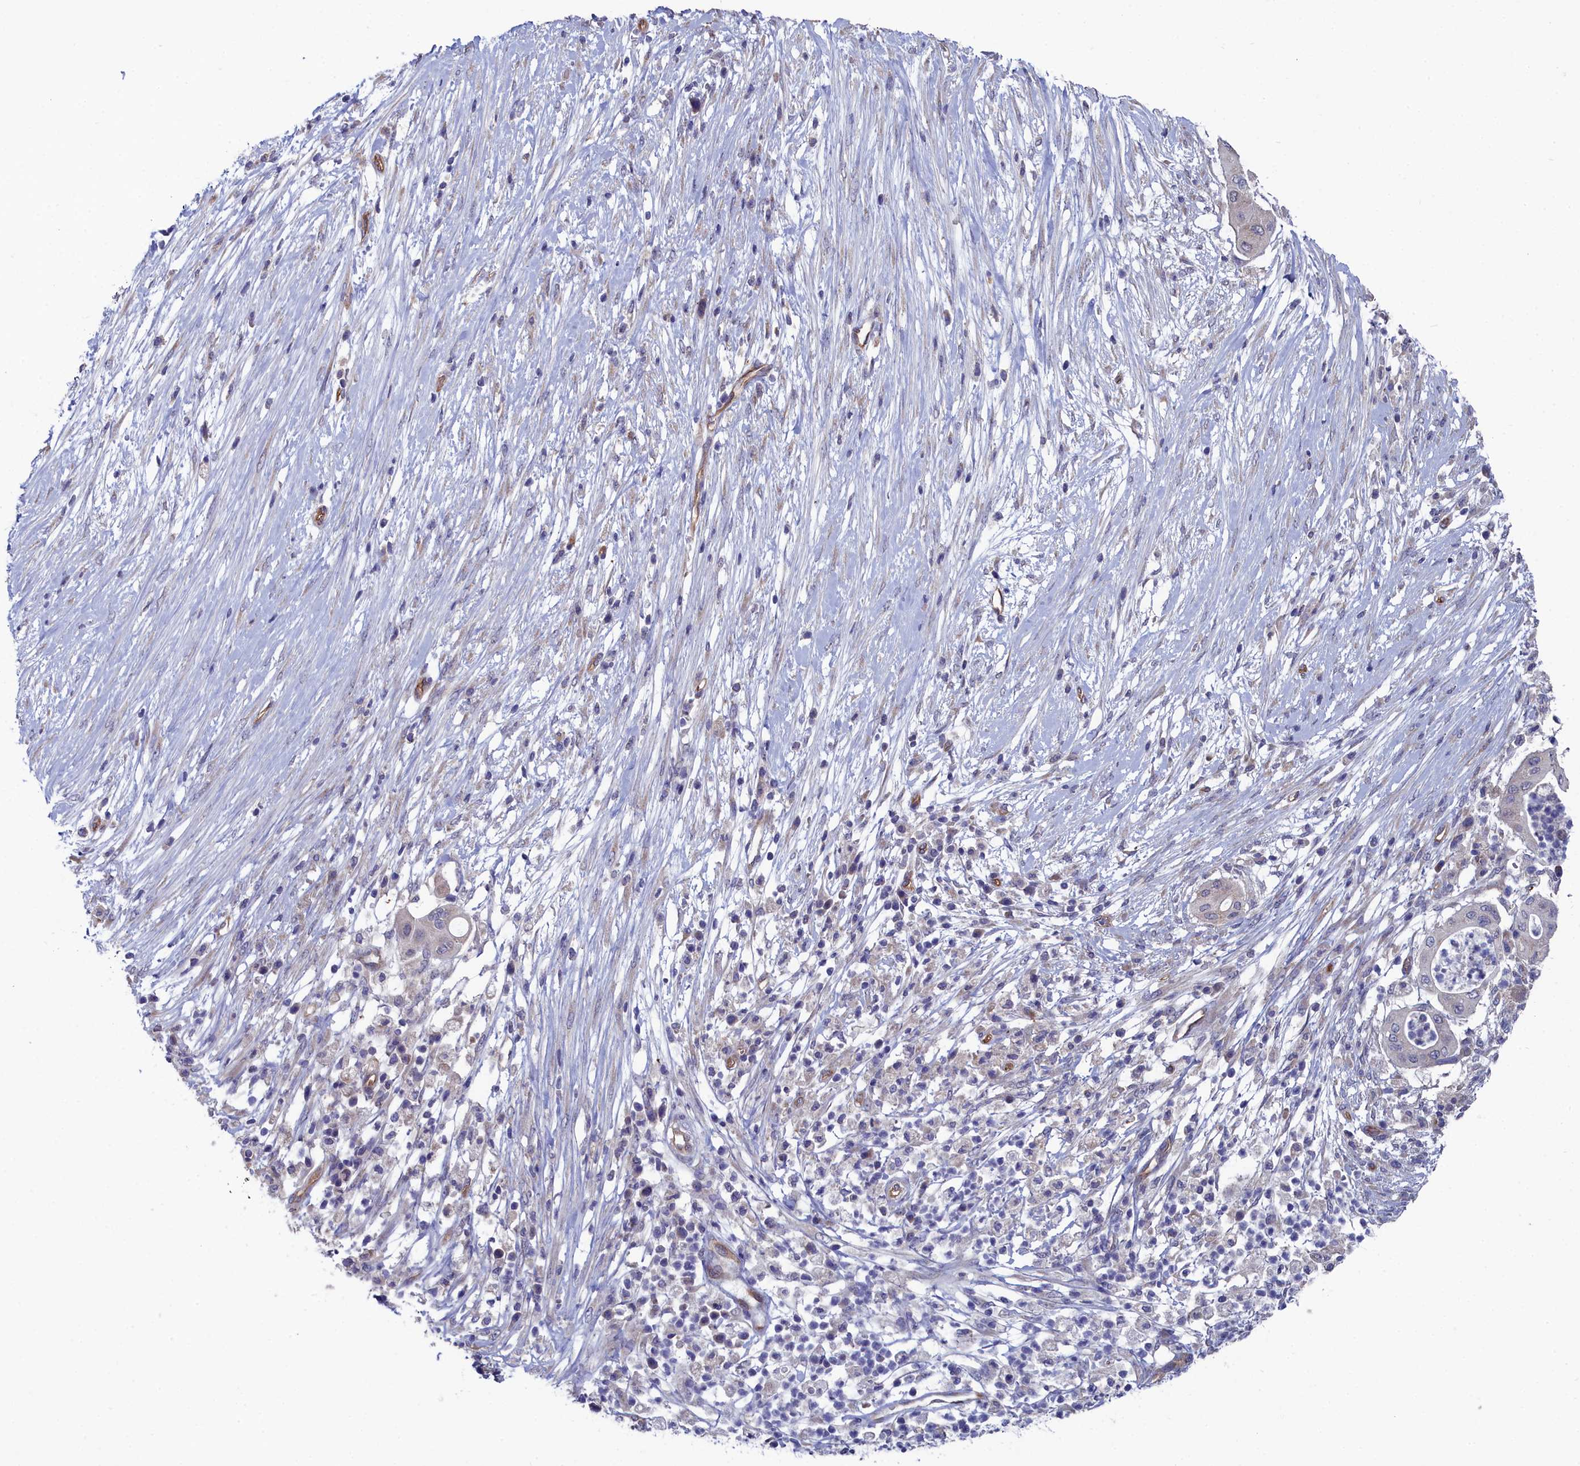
{"staining": {"intensity": "negative", "quantity": "none", "location": "none"}, "tissue": "pancreatic cancer", "cell_type": "Tumor cells", "image_type": "cancer", "snomed": [{"axis": "morphology", "description": "Adenocarcinoma, NOS"}, {"axis": "topography", "description": "Pancreas"}], "caption": "This image is of pancreatic cancer (adenocarcinoma) stained with immunohistochemistry (IHC) to label a protein in brown with the nuclei are counter-stained blue. There is no expression in tumor cells.", "gene": "RDX", "patient": {"sex": "male", "age": 68}}